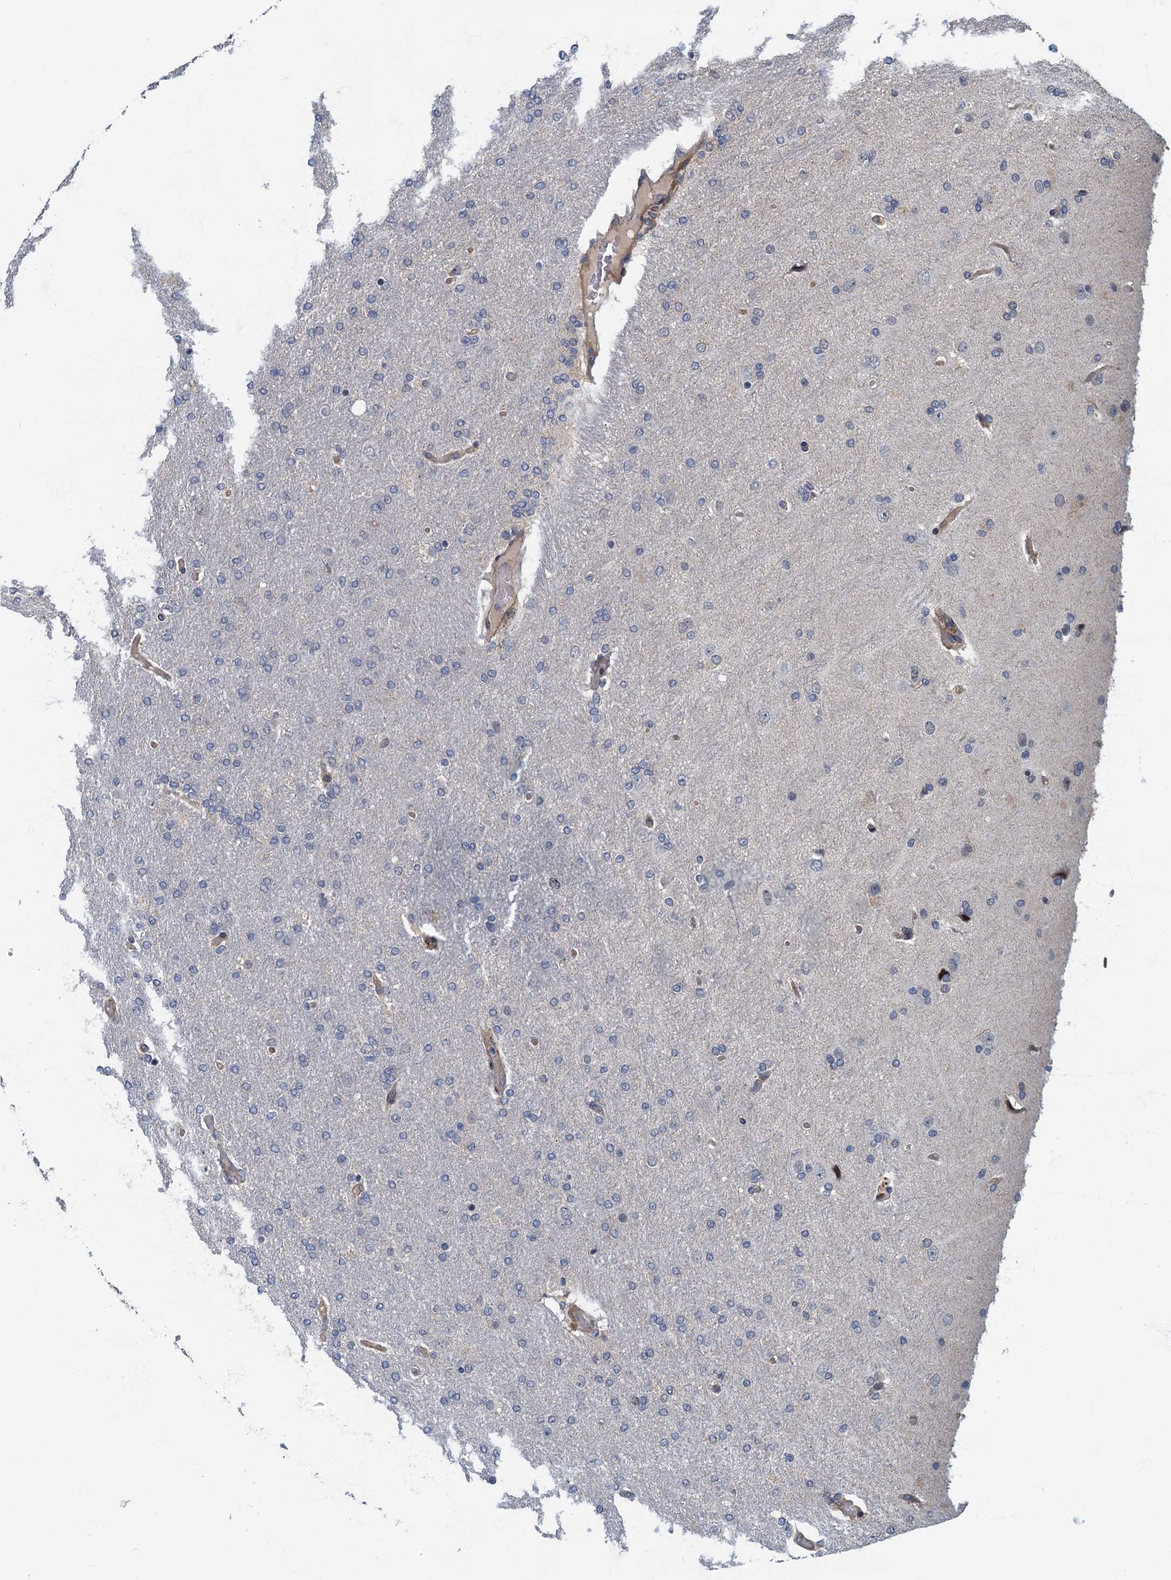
{"staining": {"intensity": "negative", "quantity": "none", "location": "none"}, "tissue": "glioma", "cell_type": "Tumor cells", "image_type": "cancer", "snomed": [{"axis": "morphology", "description": "Glioma, malignant, High grade"}, {"axis": "topography", "description": "Brain"}], "caption": "Histopathology image shows no protein staining in tumor cells of glioma tissue.", "gene": "CKAP2L", "patient": {"sex": "male", "age": 72}}